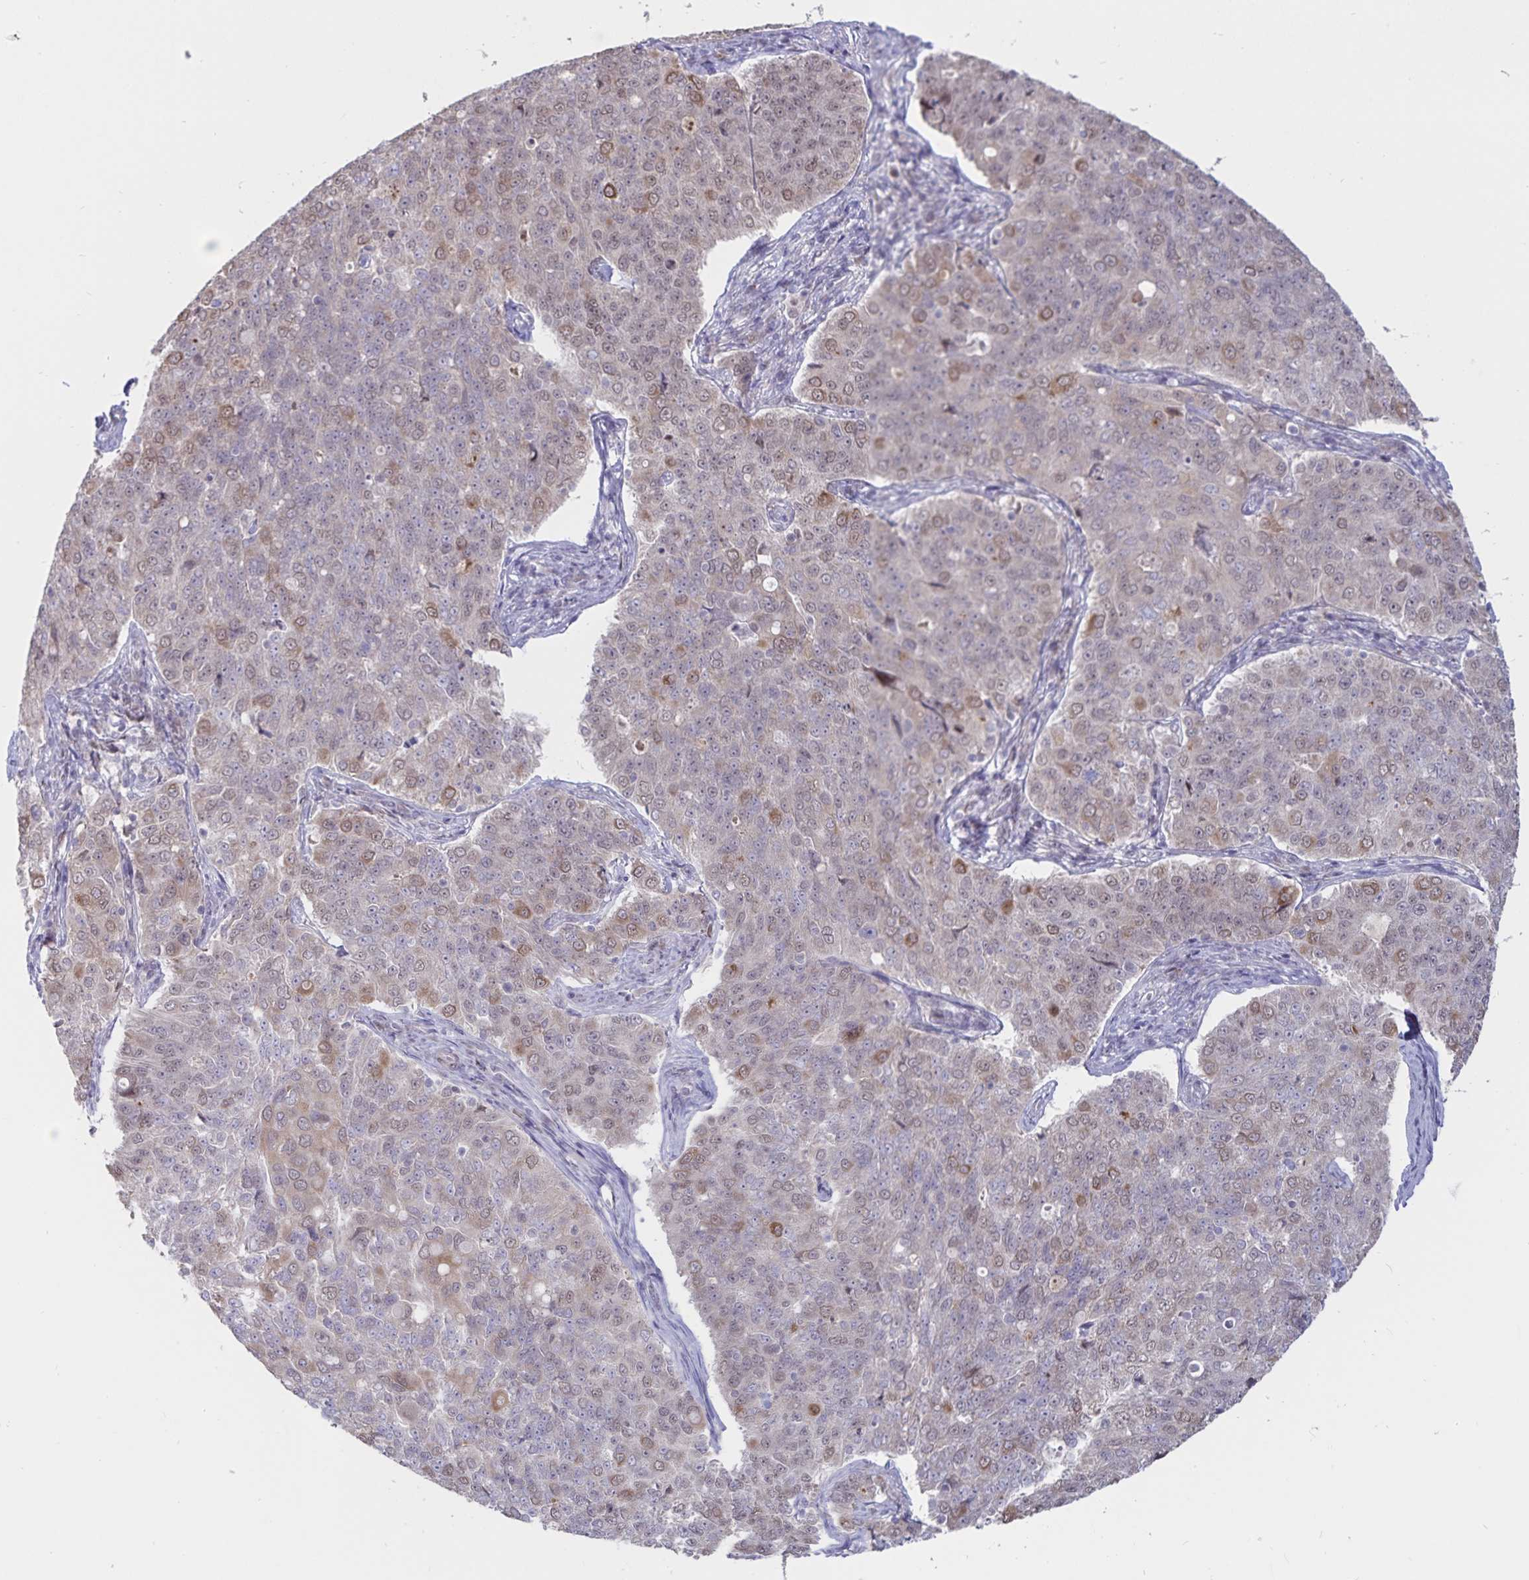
{"staining": {"intensity": "moderate", "quantity": "<25%", "location": "cytoplasmic/membranous,nuclear"}, "tissue": "endometrial cancer", "cell_type": "Tumor cells", "image_type": "cancer", "snomed": [{"axis": "morphology", "description": "Adenocarcinoma, NOS"}, {"axis": "topography", "description": "Endometrium"}], "caption": "Endometrial adenocarcinoma stained with a protein marker exhibits moderate staining in tumor cells.", "gene": "ATP2A2", "patient": {"sex": "female", "age": 43}}